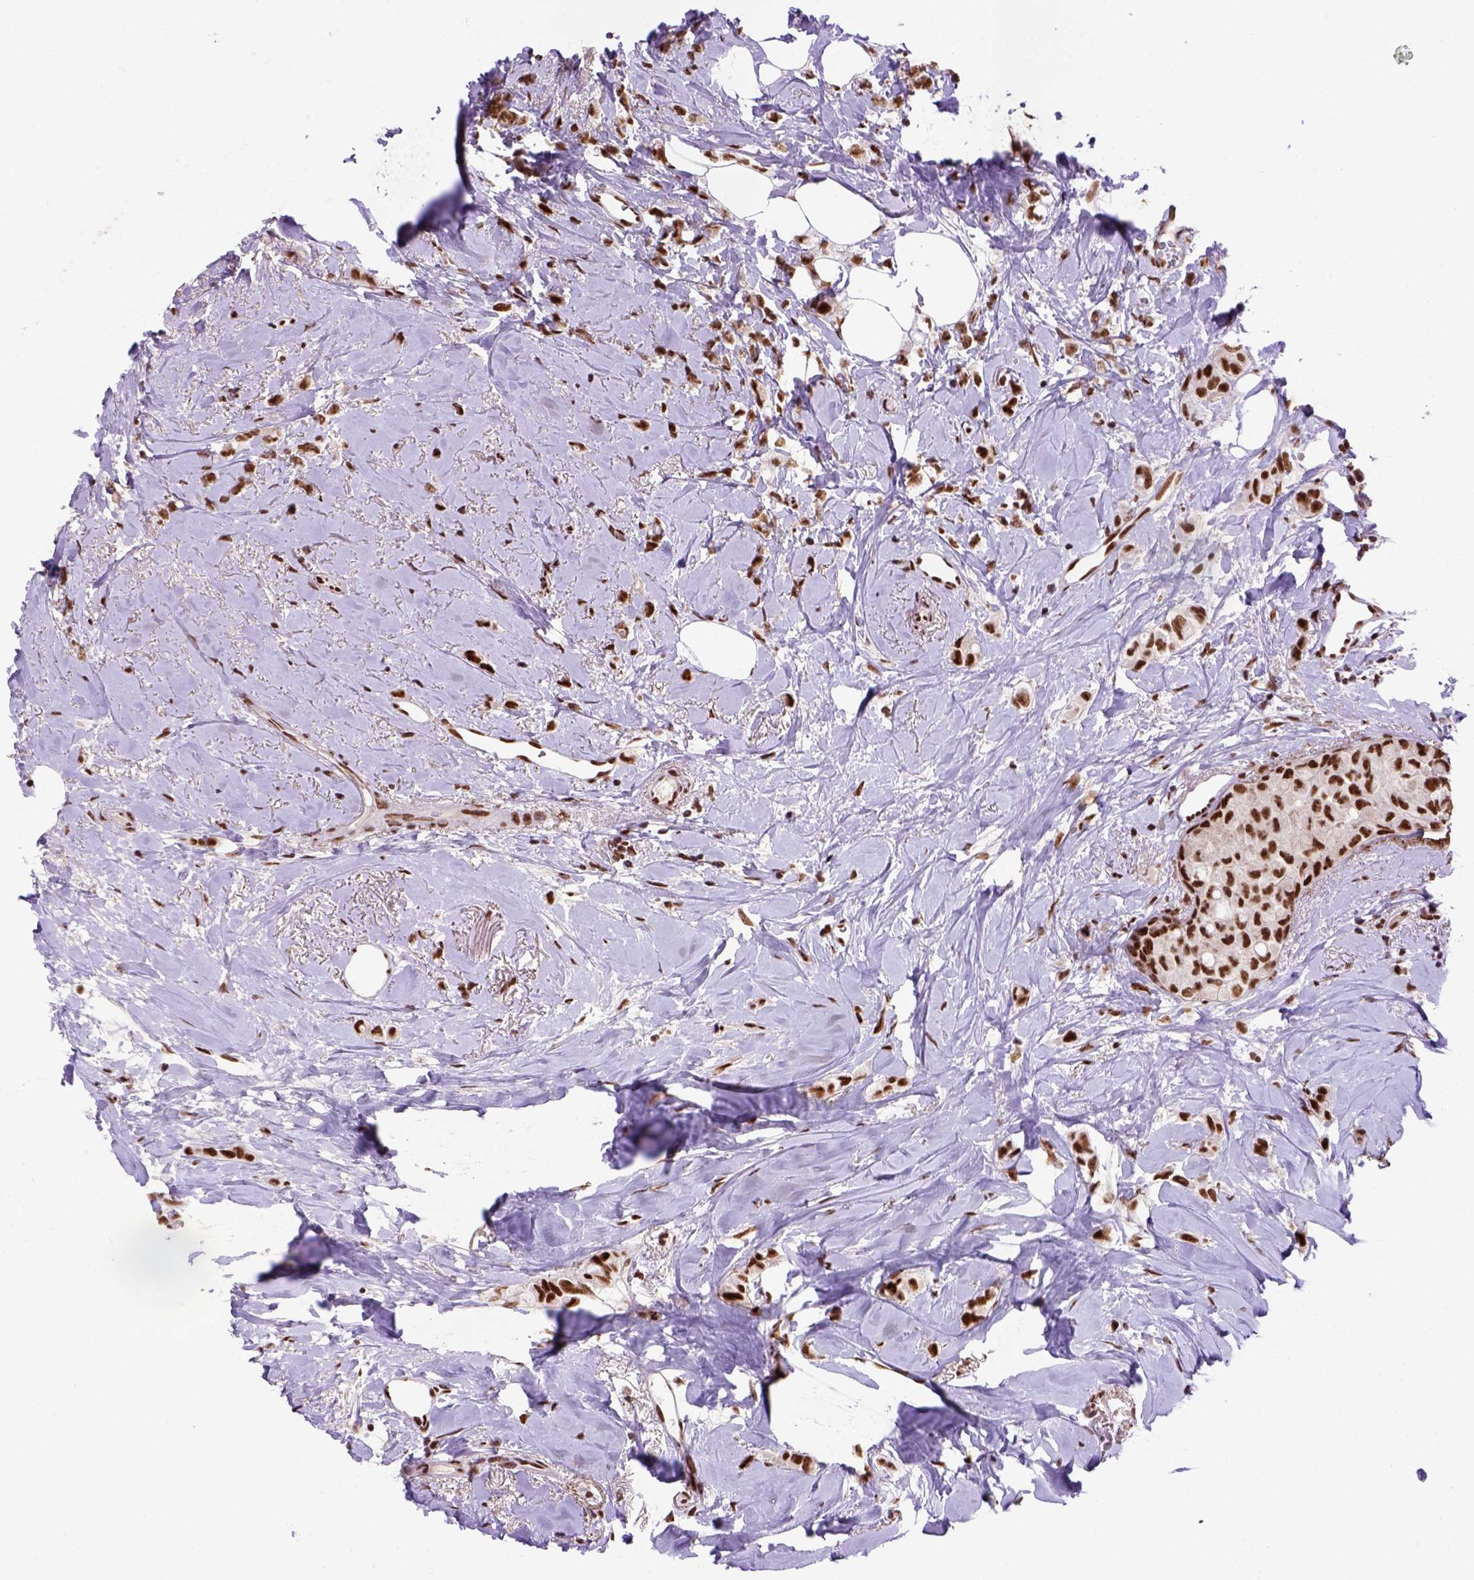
{"staining": {"intensity": "strong", "quantity": ">75%", "location": "nuclear"}, "tissue": "breast cancer", "cell_type": "Tumor cells", "image_type": "cancer", "snomed": [{"axis": "morphology", "description": "Lobular carcinoma"}, {"axis": "topography", "description": "Breast"}], "caption": "Lobular carcinoma (breast) stained for a protein exhibits strong nuclear positivity in tumor cells.", "gene": "NSMCE2", "patient": {"sex": "female", "age": 66}}